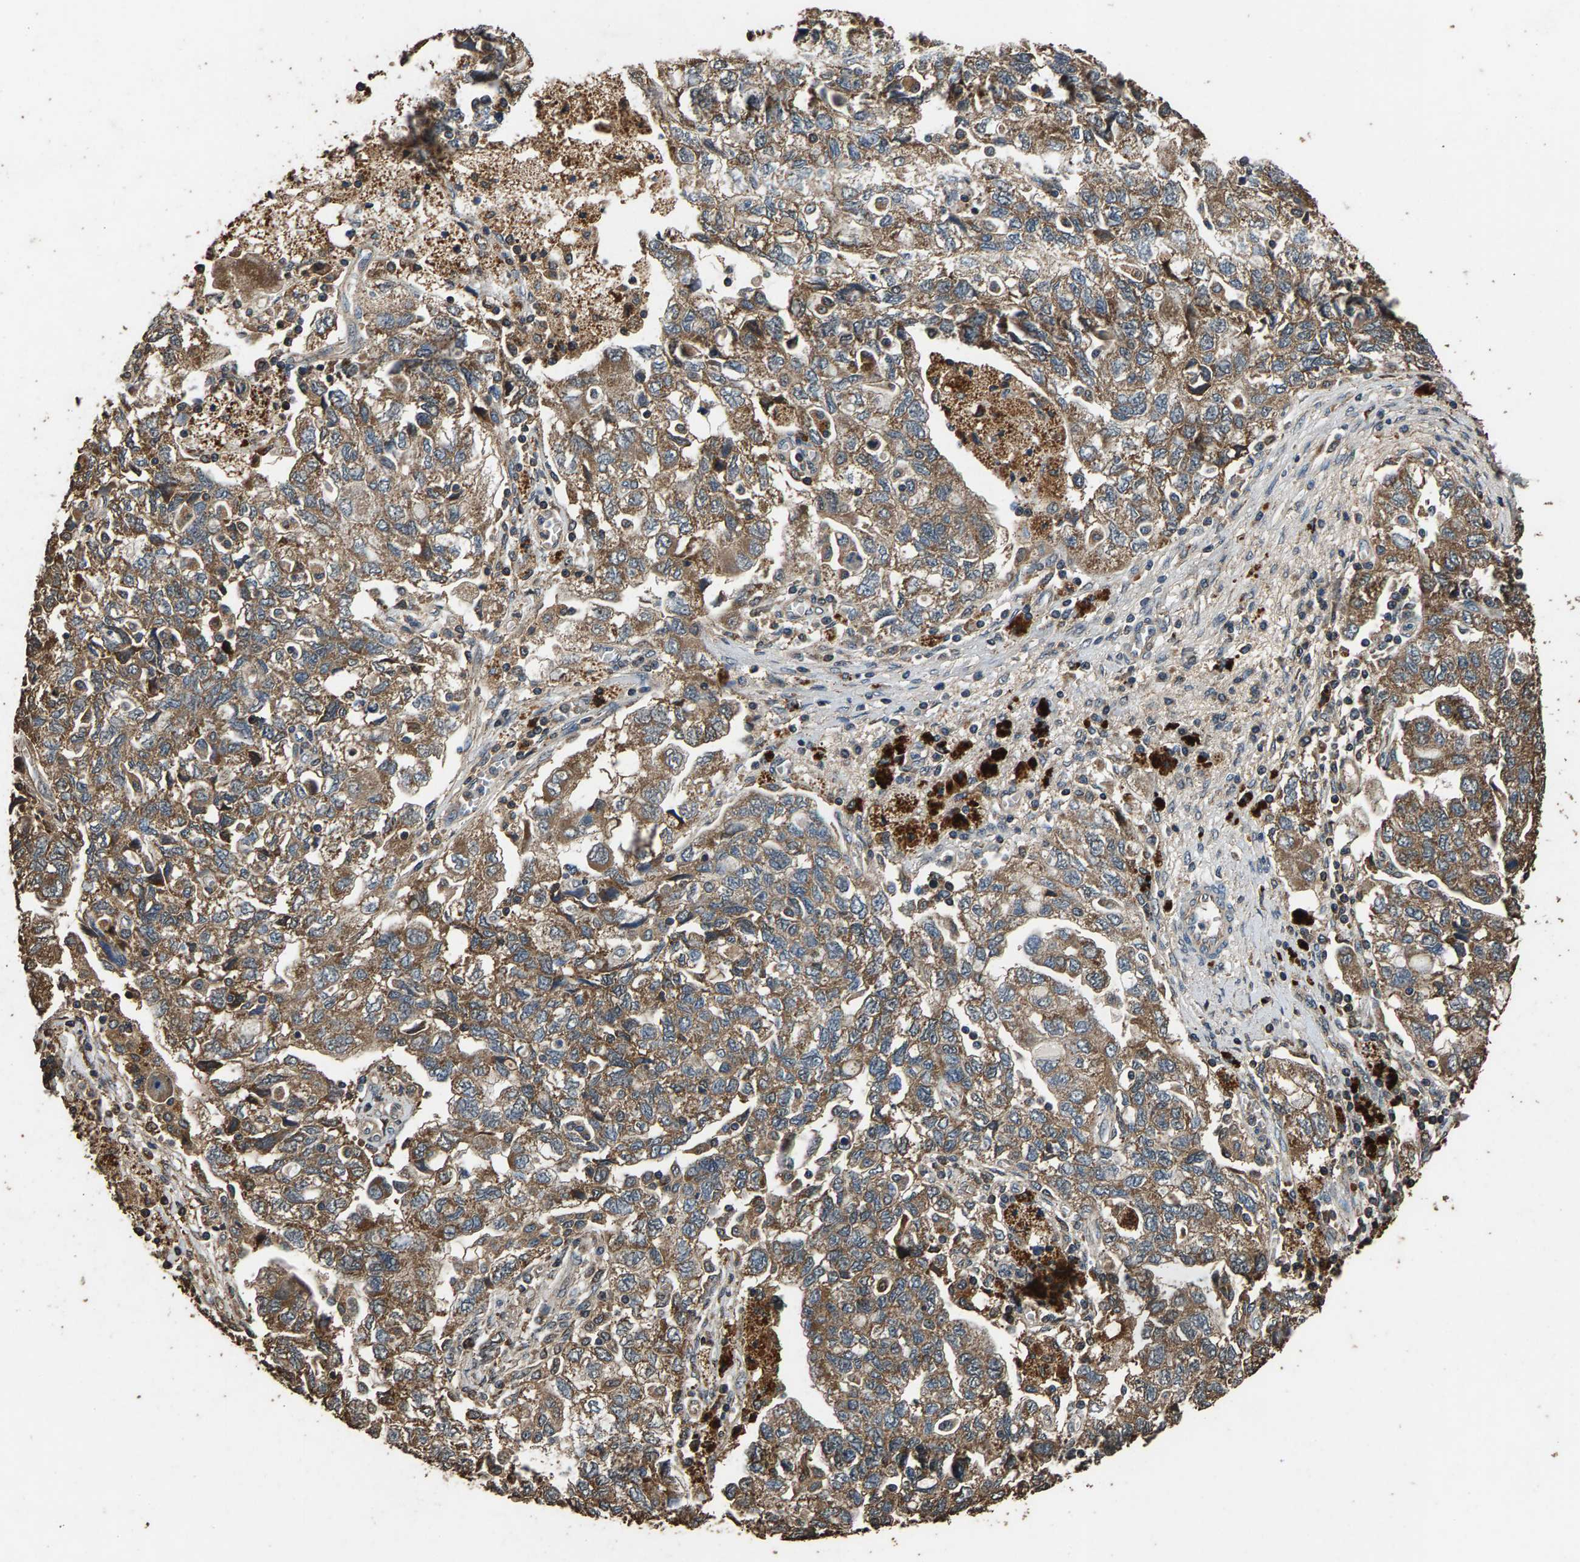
{"staining": {"intensity": "moderate", "quantity": ">75%", "location": "cytoplasmic/membranous"}, "tissue": "ovarian cancer", "cell_type": "Tumor cells", "image_type": "cancer", "snomed": [{"axis": "morphology", "description": "Carcinoma, NOS"}, {"axis": "morphology", "description": "Cystadenocarcinoma, serous, NOS"}, {"axis": "topography", "description": "Ovary"}], "caption": "An immunohistochemistry histopathology image of tumor tissue is shown. Protein staining in brown labels moderate cytoplasmic/membranous positivity in ovarian cancer within tumor cells. (IHC, brightfield microscopy, high magnification).", "gene": "MRPL27", "patient": {"sex": "female", "age": 69}}